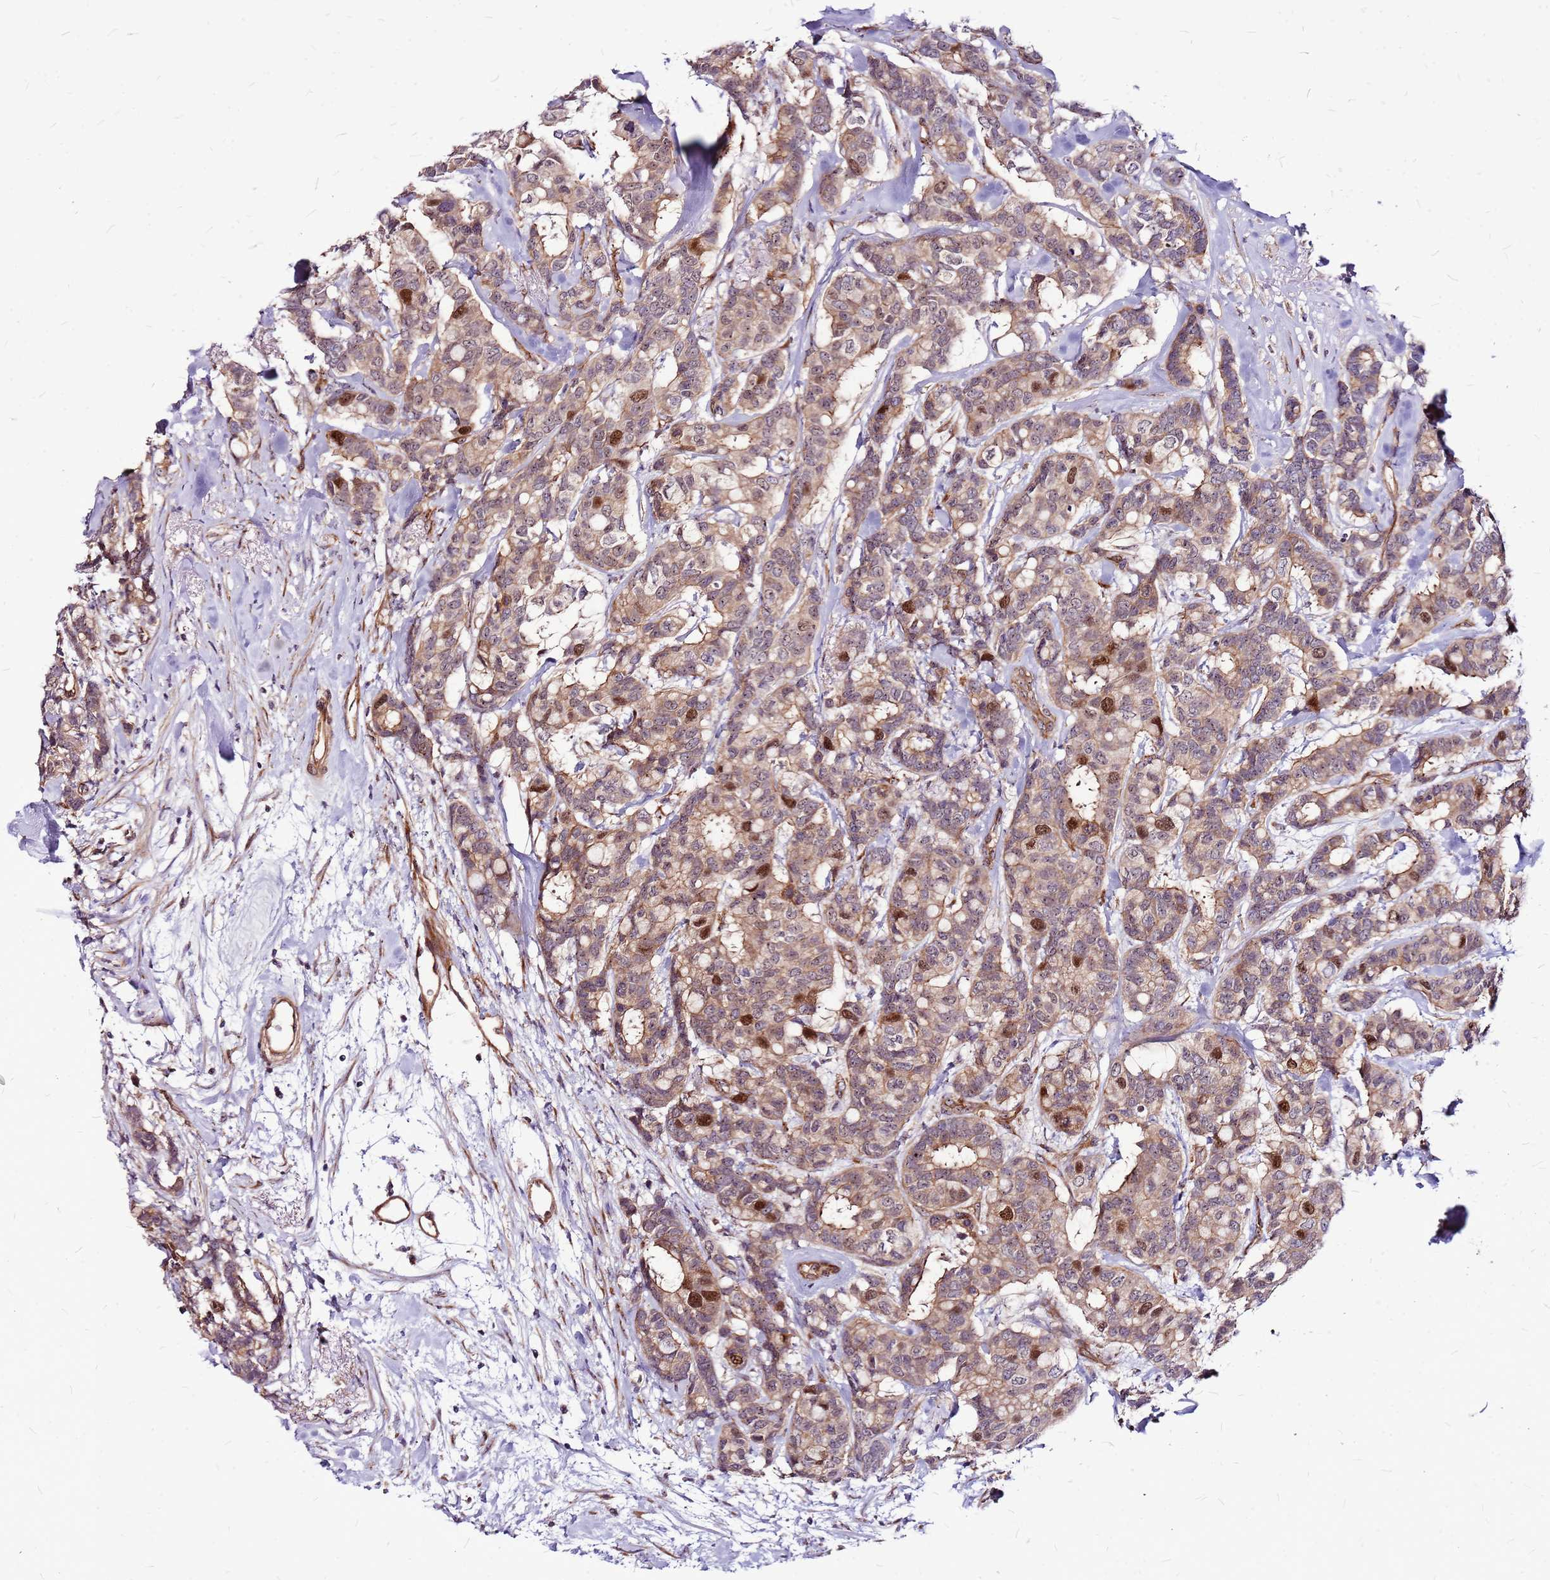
{"staining": {"intensity": "moderate", "quantity": "<25%", "location": "cytoplasmic/membranous,nuclear"}, "tissue": "breast cancer", "cell_type": "Tumor cells", "image_type": "cancer", "snomed": [{"axis": "morphology", "description": "Duct carcinoma"}, {"axis": "topography", "description": "Breast"}], "caption": "Immunohistochemical staining of human breast invasive ductal carcinoma exhibits low levels of moderate cytoplasmic/membranous and nuclear protein positivity in approximately <25% of tumor cells.", "gene": "TOPAZ1", "patient": {"sex": "female", "age": 87}}